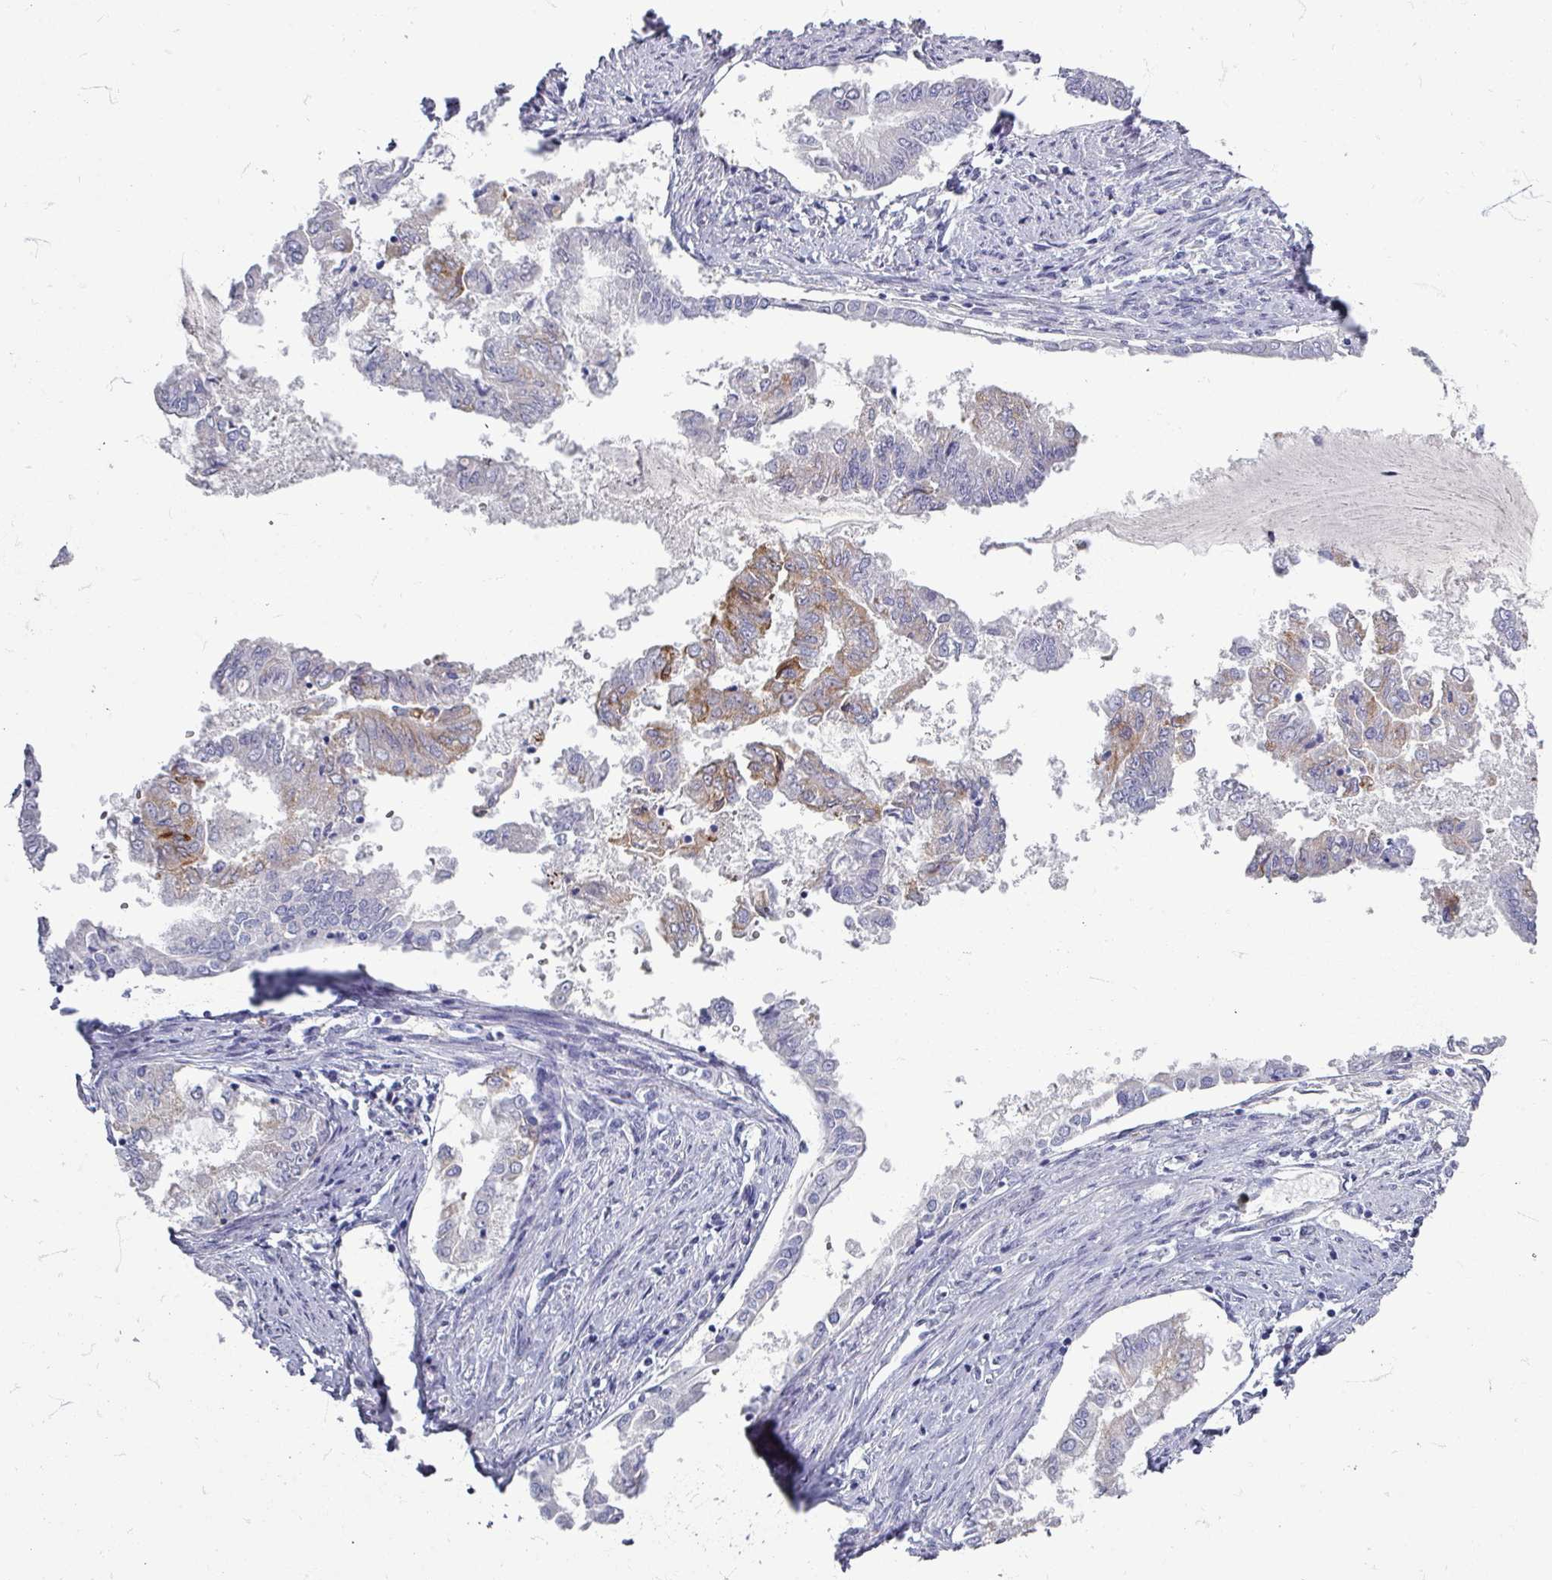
{"staining": {"intensity": "moderate", "quantity": "25%-75%", "location": "cytoplasmic/membranous"}, "tissue": "endometrial cancer", "cell_type": "Tumor cells", "image_type": "cancer", "snomed": [{"axis": "morphology", "description": "Adenocarcinoma, NOS"}, {"axis": "topography", "description": "Endometrium"}], "caption": "Tumor cells reveal moderate cytoplasmic/membranous positivity in about 25%-75% of cells in endometrial adenocarcinoma.", "gene": "ZNF878", "patient": {"sex": "female", "age": 76}}